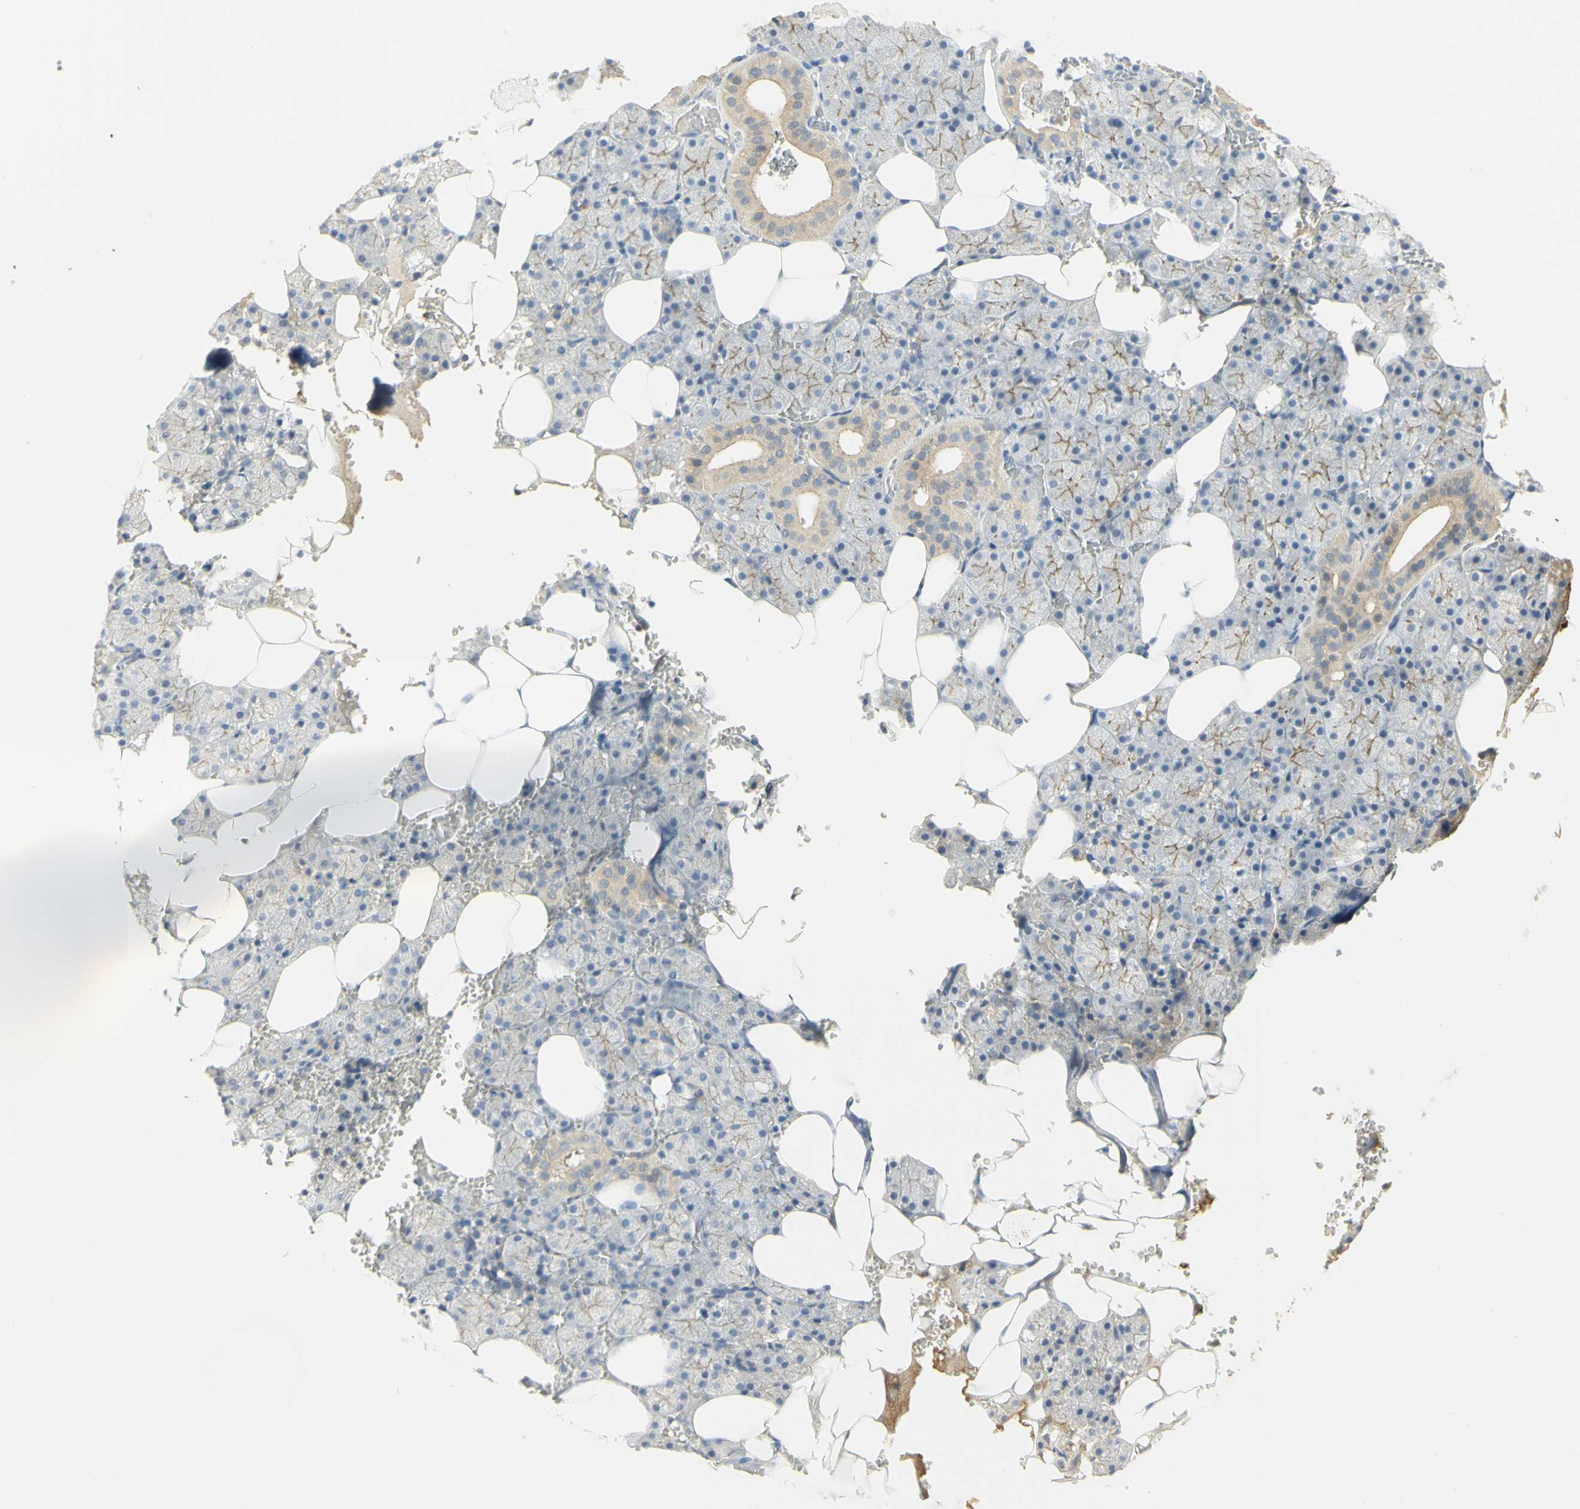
{"staining": {"intensity": "weak", "quantity": "25%-75%", "location": "cytoplasmic/membranous"}, "tissue": "salivary gland", "cell_type": "Glandular cells", "image_type": "normal", "snomed": [{"axis": "morphology", "description": "Normal tissue, NOS"}, {"axis": "topography", "description": "Salivary gland"}], "caption": "This is an image of immunohistochemistry (IHC) staining of benign salivary gland, which shows weak expression in the cytoplasmic/membranous of glandular cells.", "gene": "KIF11", "patient": {"sex": "male", "age": 62}}